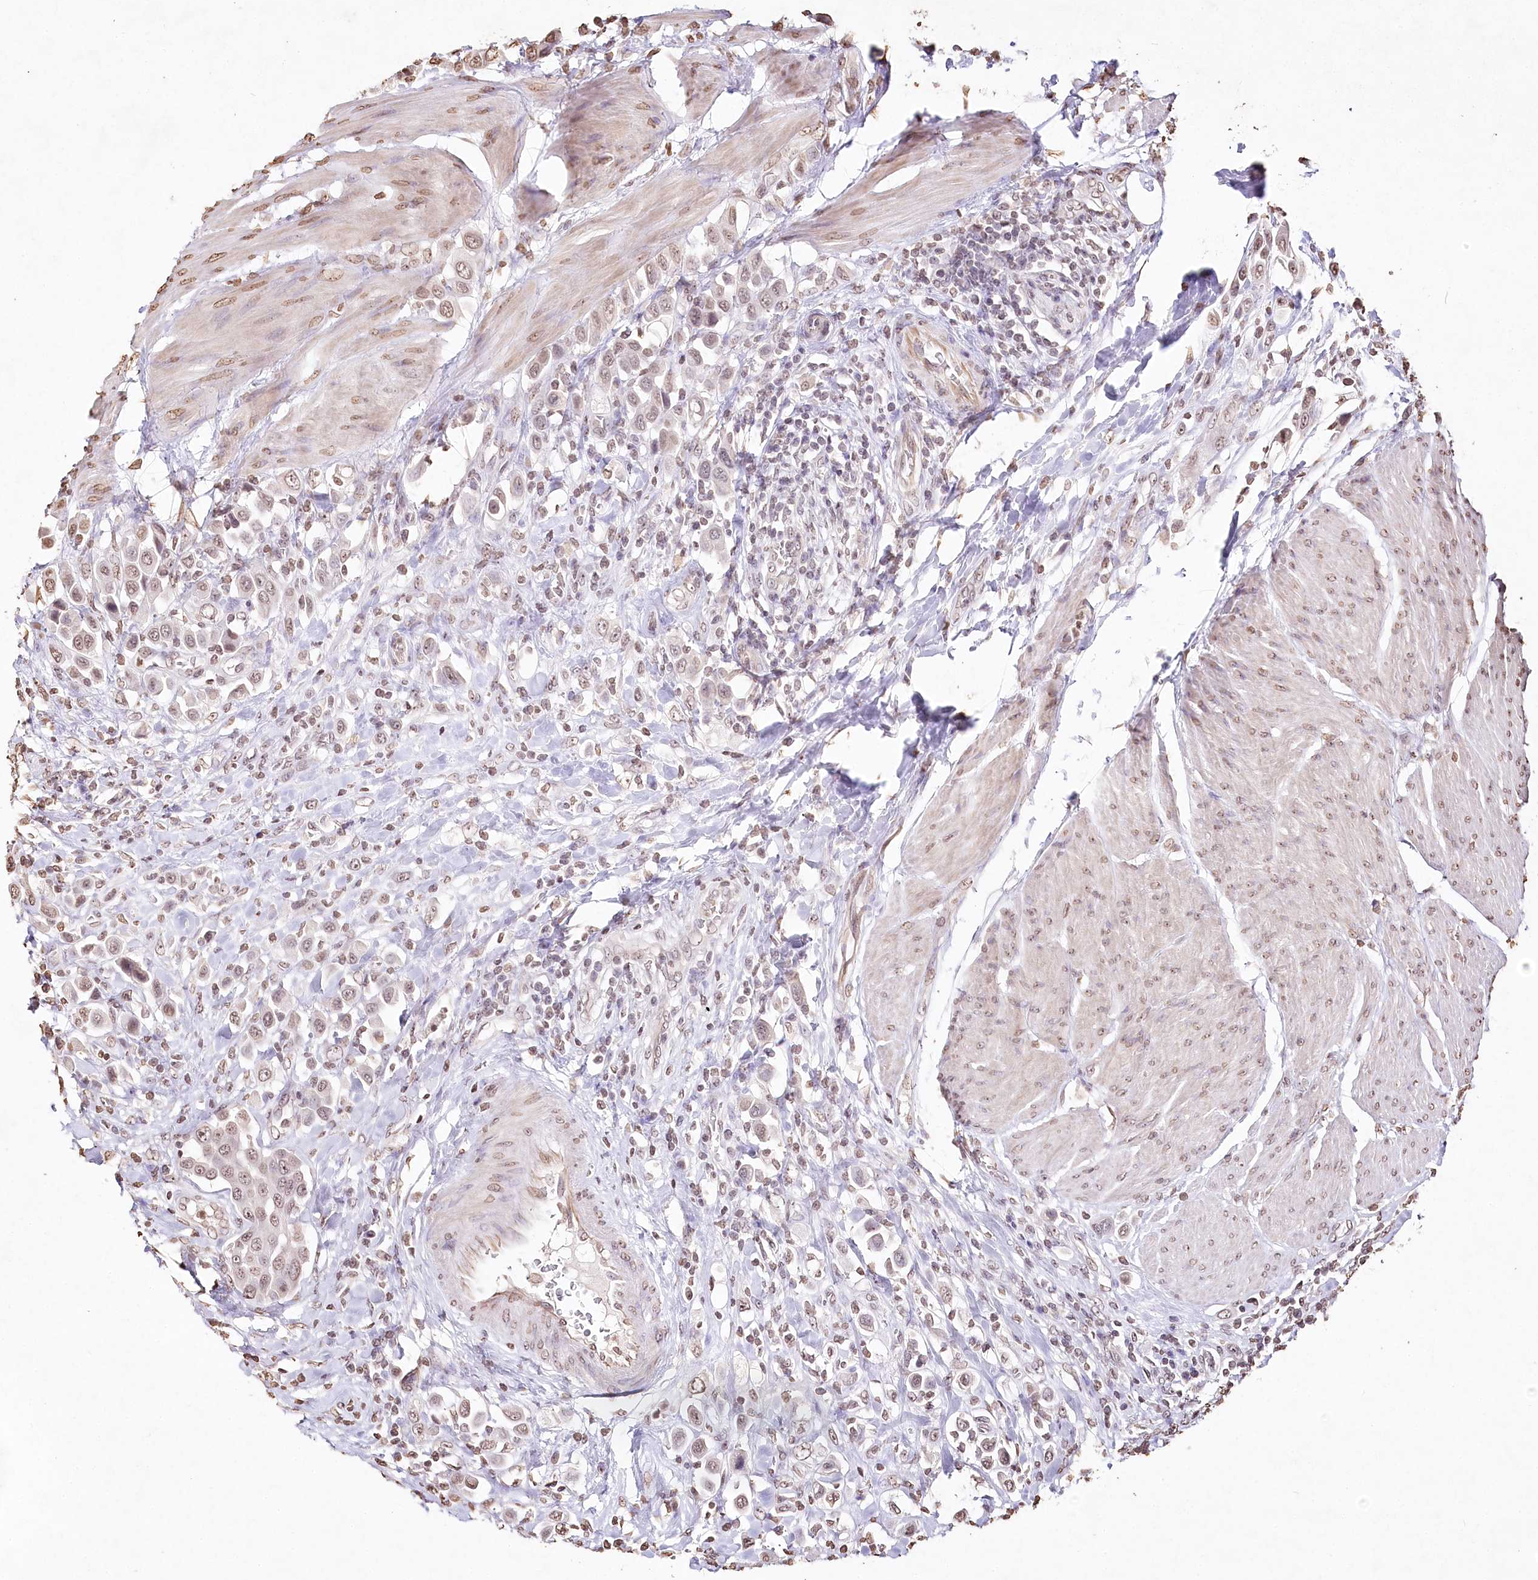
{"staining": {"intensity": "weak", "quantity": ">75%", "location": "nuclear"}, "tissue": "urothelial cancer", "cell_type": "Tumor cells", "image_type": "cancer", "snomed": [{"axis": "morphology", "description": "Urothelial carcinoma, High grade"}, {"axis": "topography", "description": "Urinary bladder"}], "caption": "This histopathology image reveals urothelial cancer stained with immunohistochemistry (IHC) to label a protein in brown. The nuclear of tumor cells show weak positivity for the protein. Nuclei are counter-stained blue.", "gene": "DMXL1", "patient": {"sex": "male", "age": 50}}